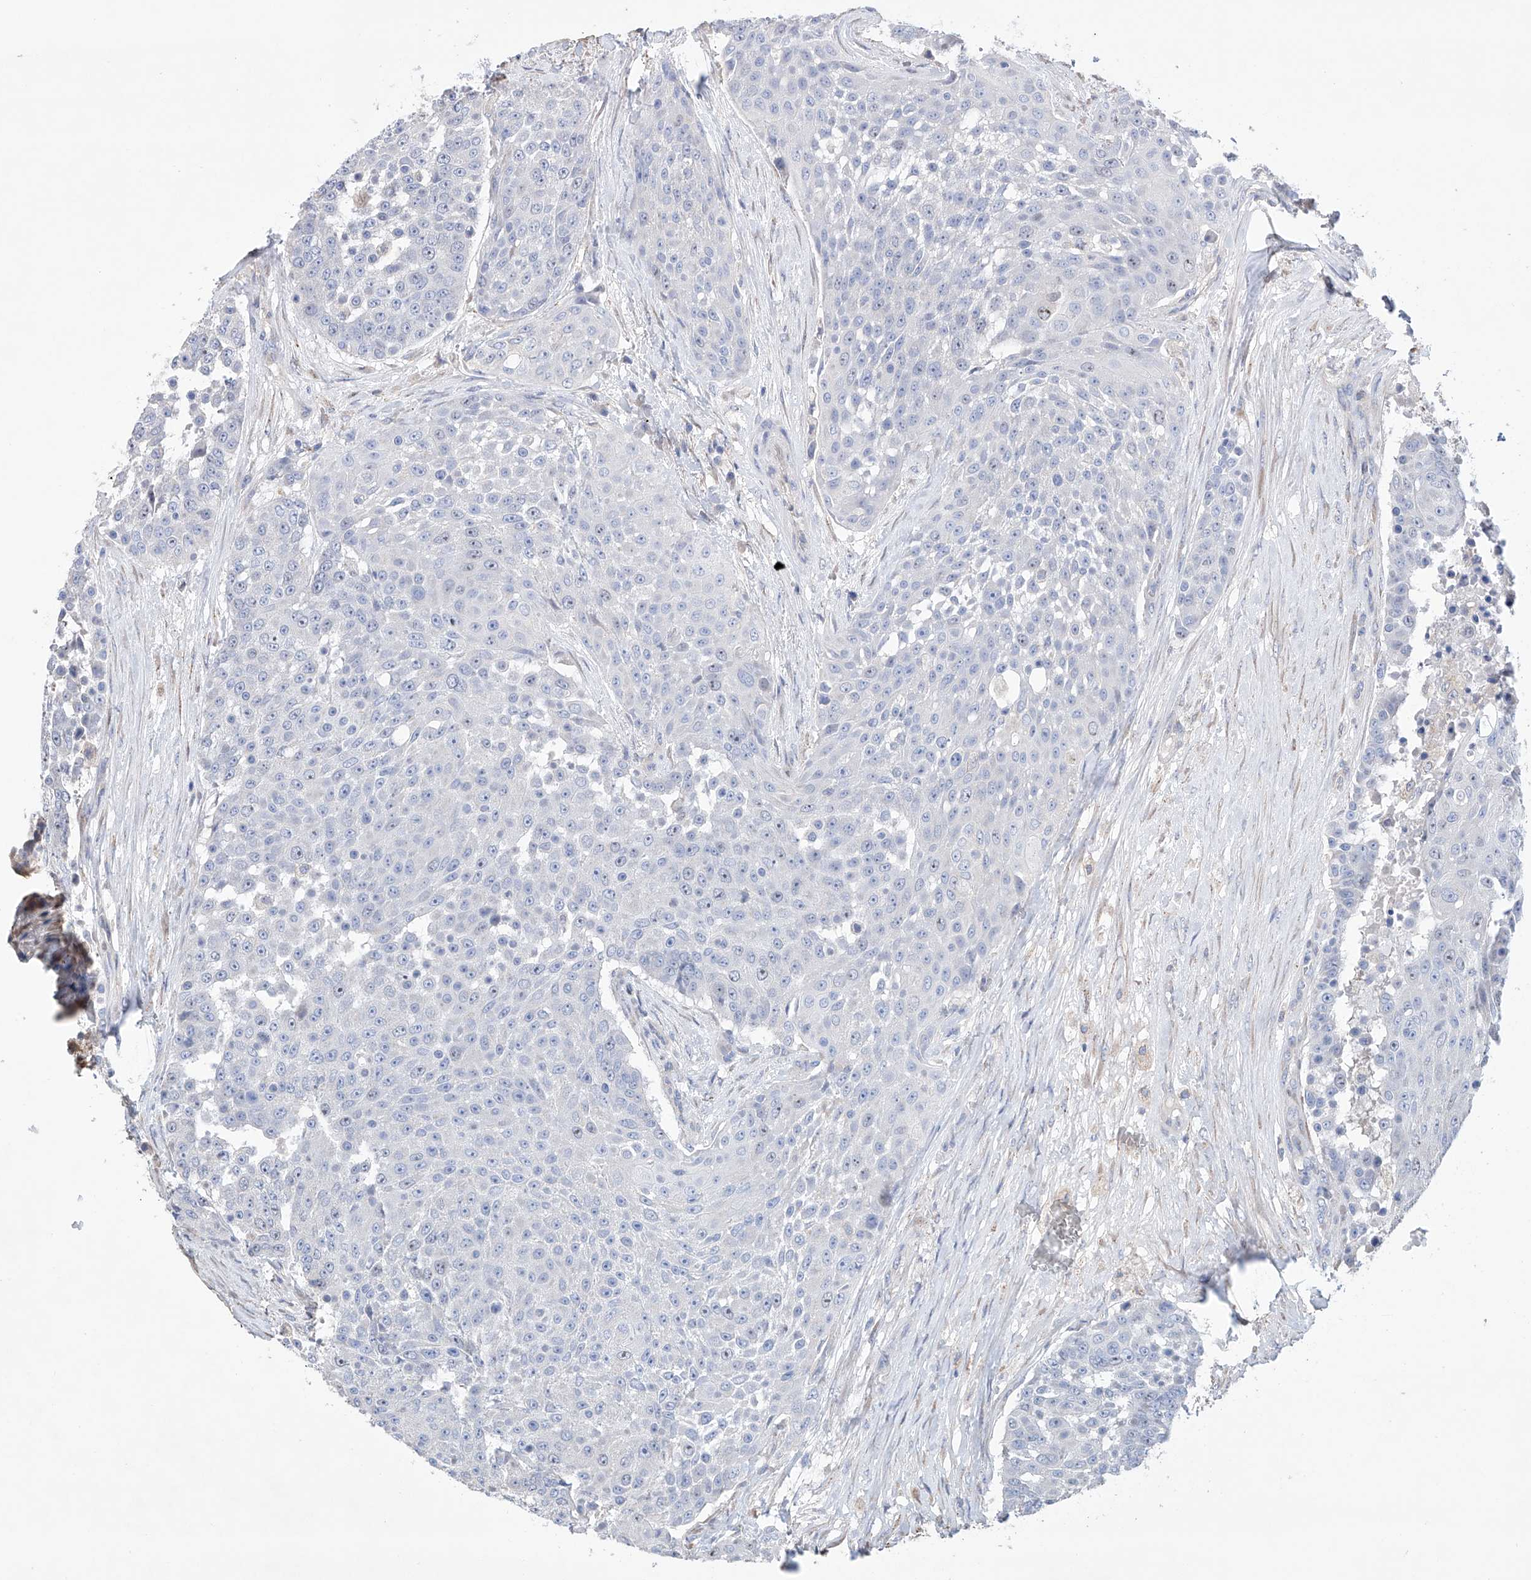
{"staining": {"intensity": "negative", "quantity": "none", "location": "none"}, "tissue": "urothelial cancer", "cell_type": "Tumor cells", "image_type": "cancer", "snomed": [{"axis": "morphology", "description": "Urothelial carcinoma, High grade"}, {"axis": "topography", "description": "Urinary bladder"}], "caption": "Immunohistochemical staining of high-grade urothelial carcinoma displays no significant expression in tumor cells.", "gene": "AFG1L", "patient": {"sex": "female", "age": 63}}